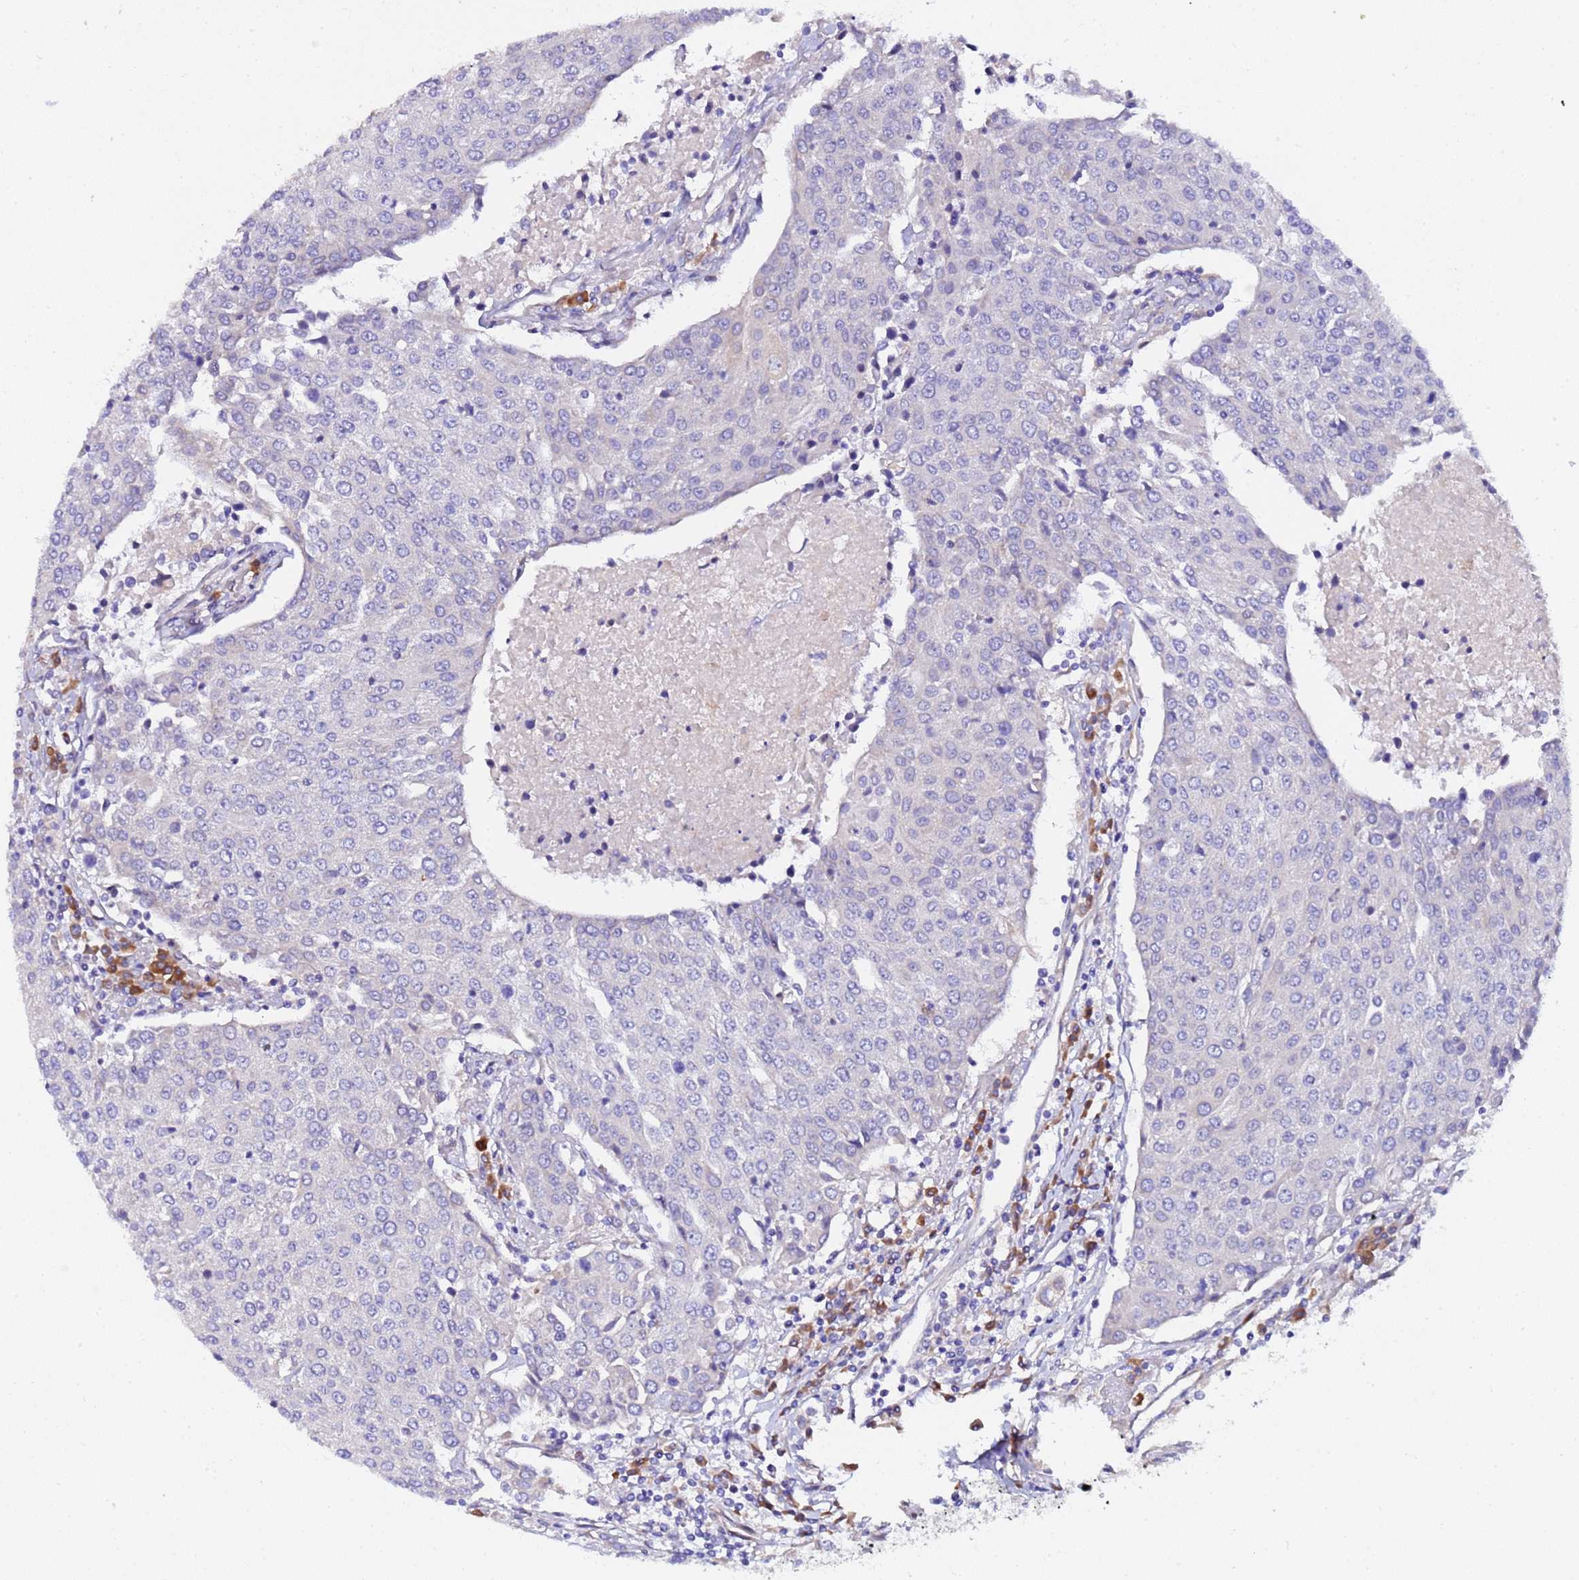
{"staining": {"intensity": "negative", "quantity": "none", "location": "none"}, "tissue": "urothelial cancer", "cell_type": "Tumor cells", "image_type": "cancer", "snomed": [{"axis": "morphology", "description": "Urothelial carcinoma, High grade"}, {"axis": "topography", "description": "Urinary bladder"}], "caption": "Human urothelial cancer stained for a protein using immunohistochemistry (IHC) shows no positivity in tumor cells.", "gene": "JRKL", "patient": {"sex": "female", "age": 85}}